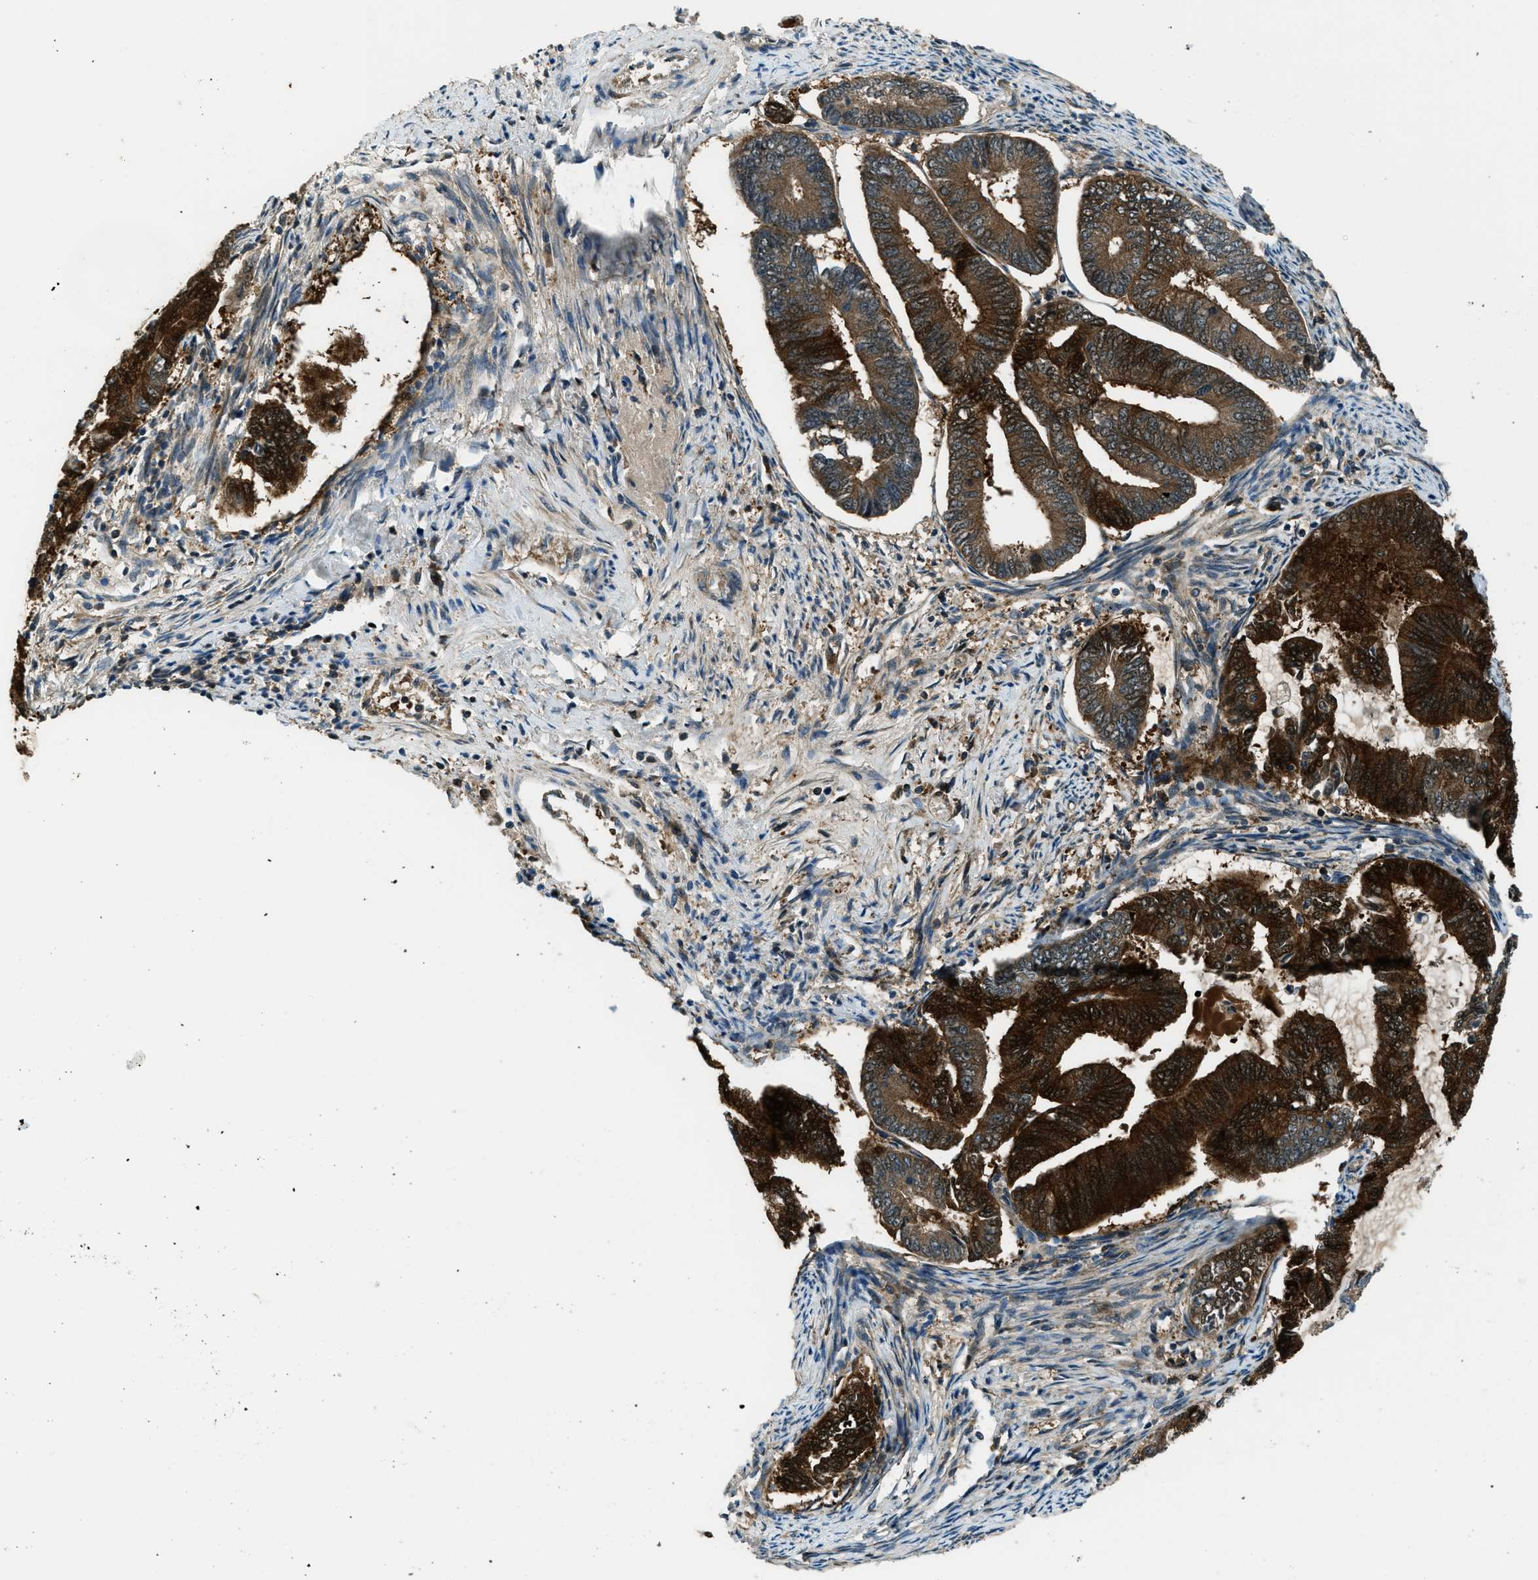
{"staining": {"intensity": "strong", "quantity": ">75%", "location": "cytoplasmic/membranous"}, "tissue": "endometrial cancer", "cell_type": "Tumor cells", "image_type": "cancer", "snomed": [{"axis": "morphology", "description": "Adenocarcinoma, NOS"}, {"axis": "topography", "description": "Endometrium"}], "caption": "Immunohistochemical staining of endometrial cancer demonstrates high levels of strong cytoplasmic/membranous positivity in about >75% of tumor cells. Using DAB (brown) and hematoxylin (blue) stains, captured at high magnification using brightfield microscopy.", "gene": "HEBP2", "patient": {"sex": "female", "age": 86}}